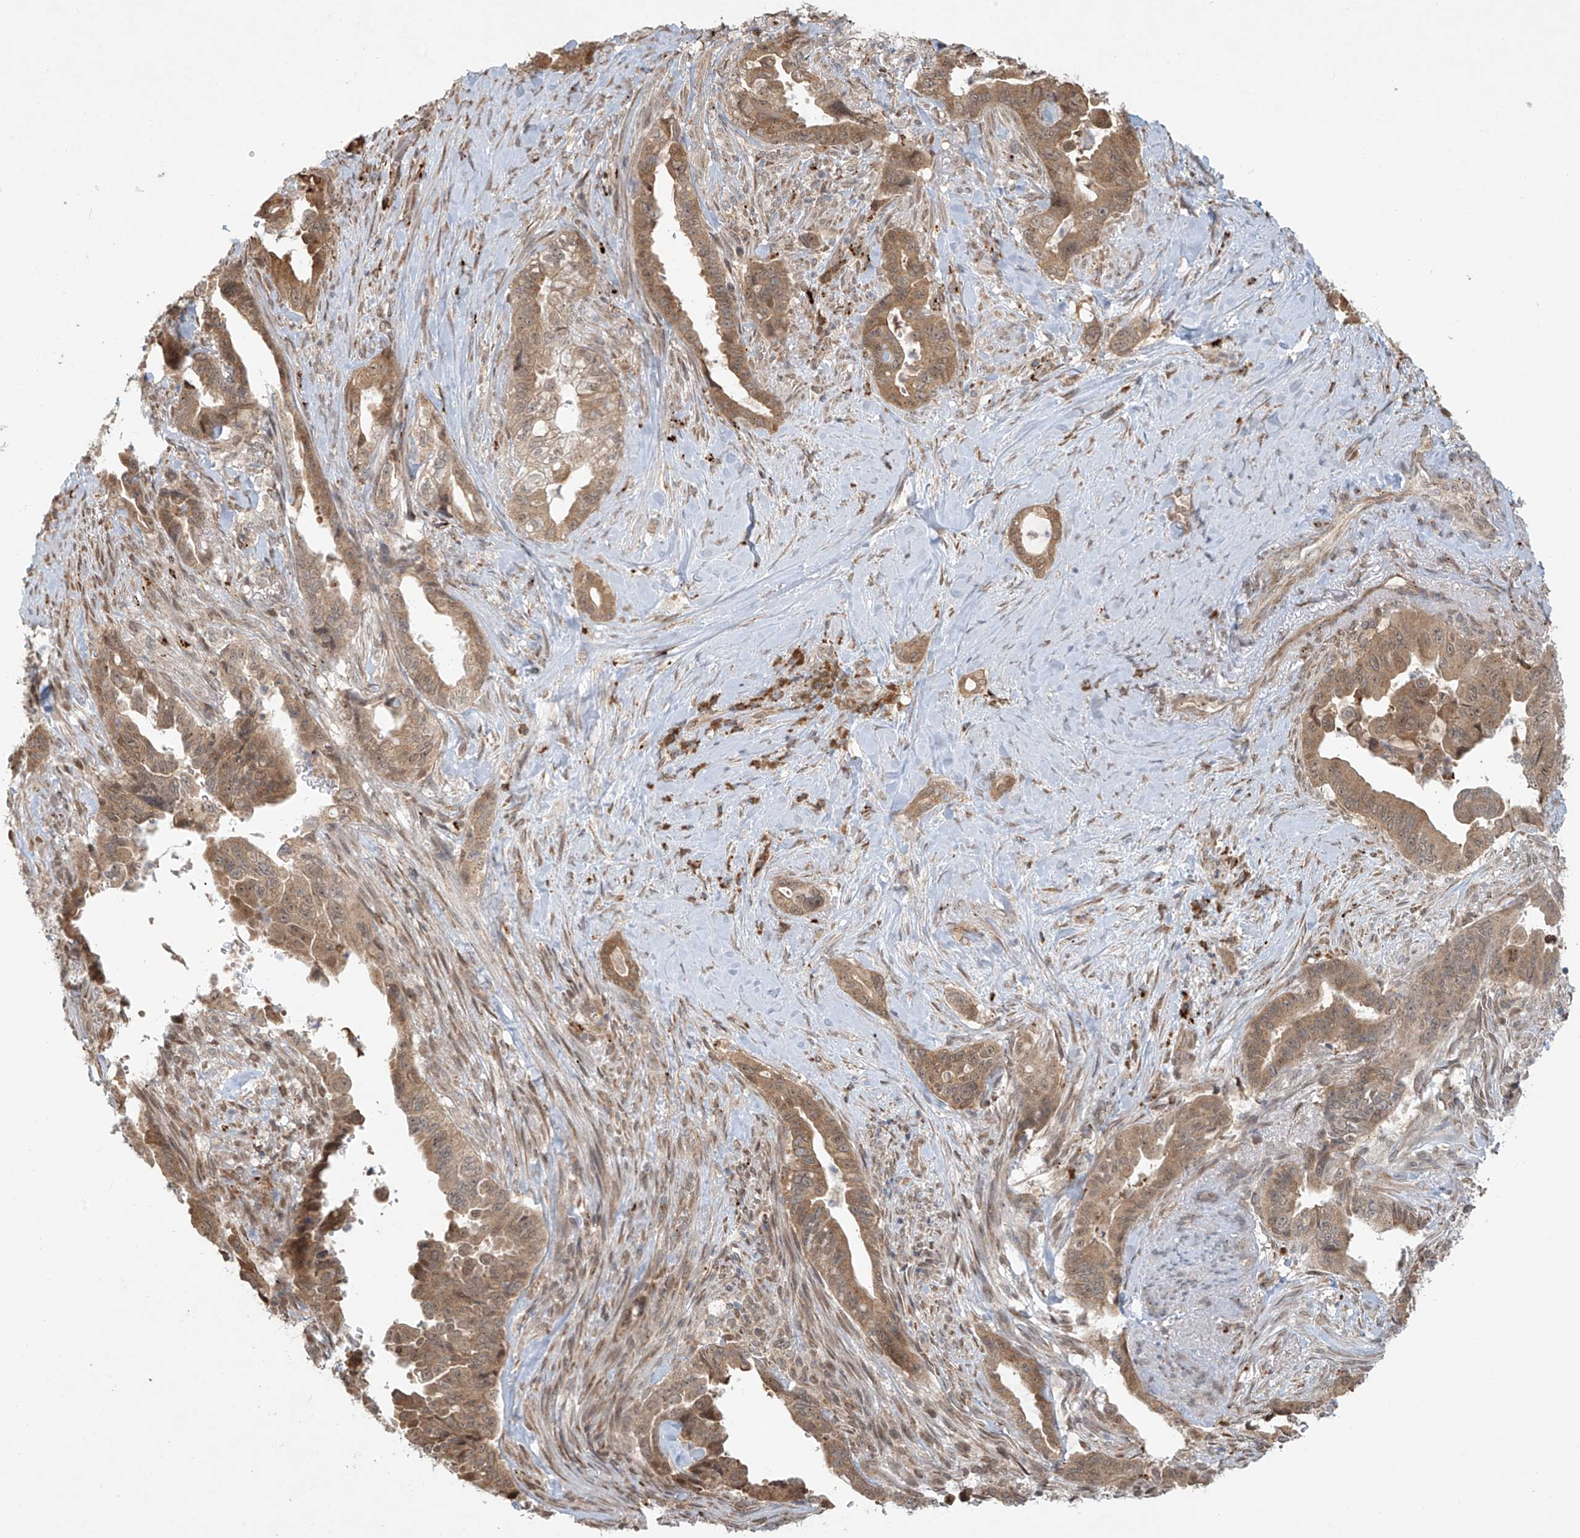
{"staining": {"intensity": "moderate", "quantity": ">75%", "location": "cytoplasmic/membranous"}, "tissue": "pancreatic cancer", "cell_type": "Tumor cells", "image_type": "cancer", "snomed": [{"axis": "morphology", "description": "Adenocarcinoma, NOS"}, {"axis": "topography", "description": "Pancreas"}], "caption": "DAB immunohistochemical staining of pancreatic adenocarcinoma exhibits moderate cytoplasmic/membranous protein positivity in approximately >75% of tumor cells. (DAB IHC with brightfield microscopy, high magnification).", "gene": "PLEKHM3", "patient": {"sex": "male", "age": 70}}